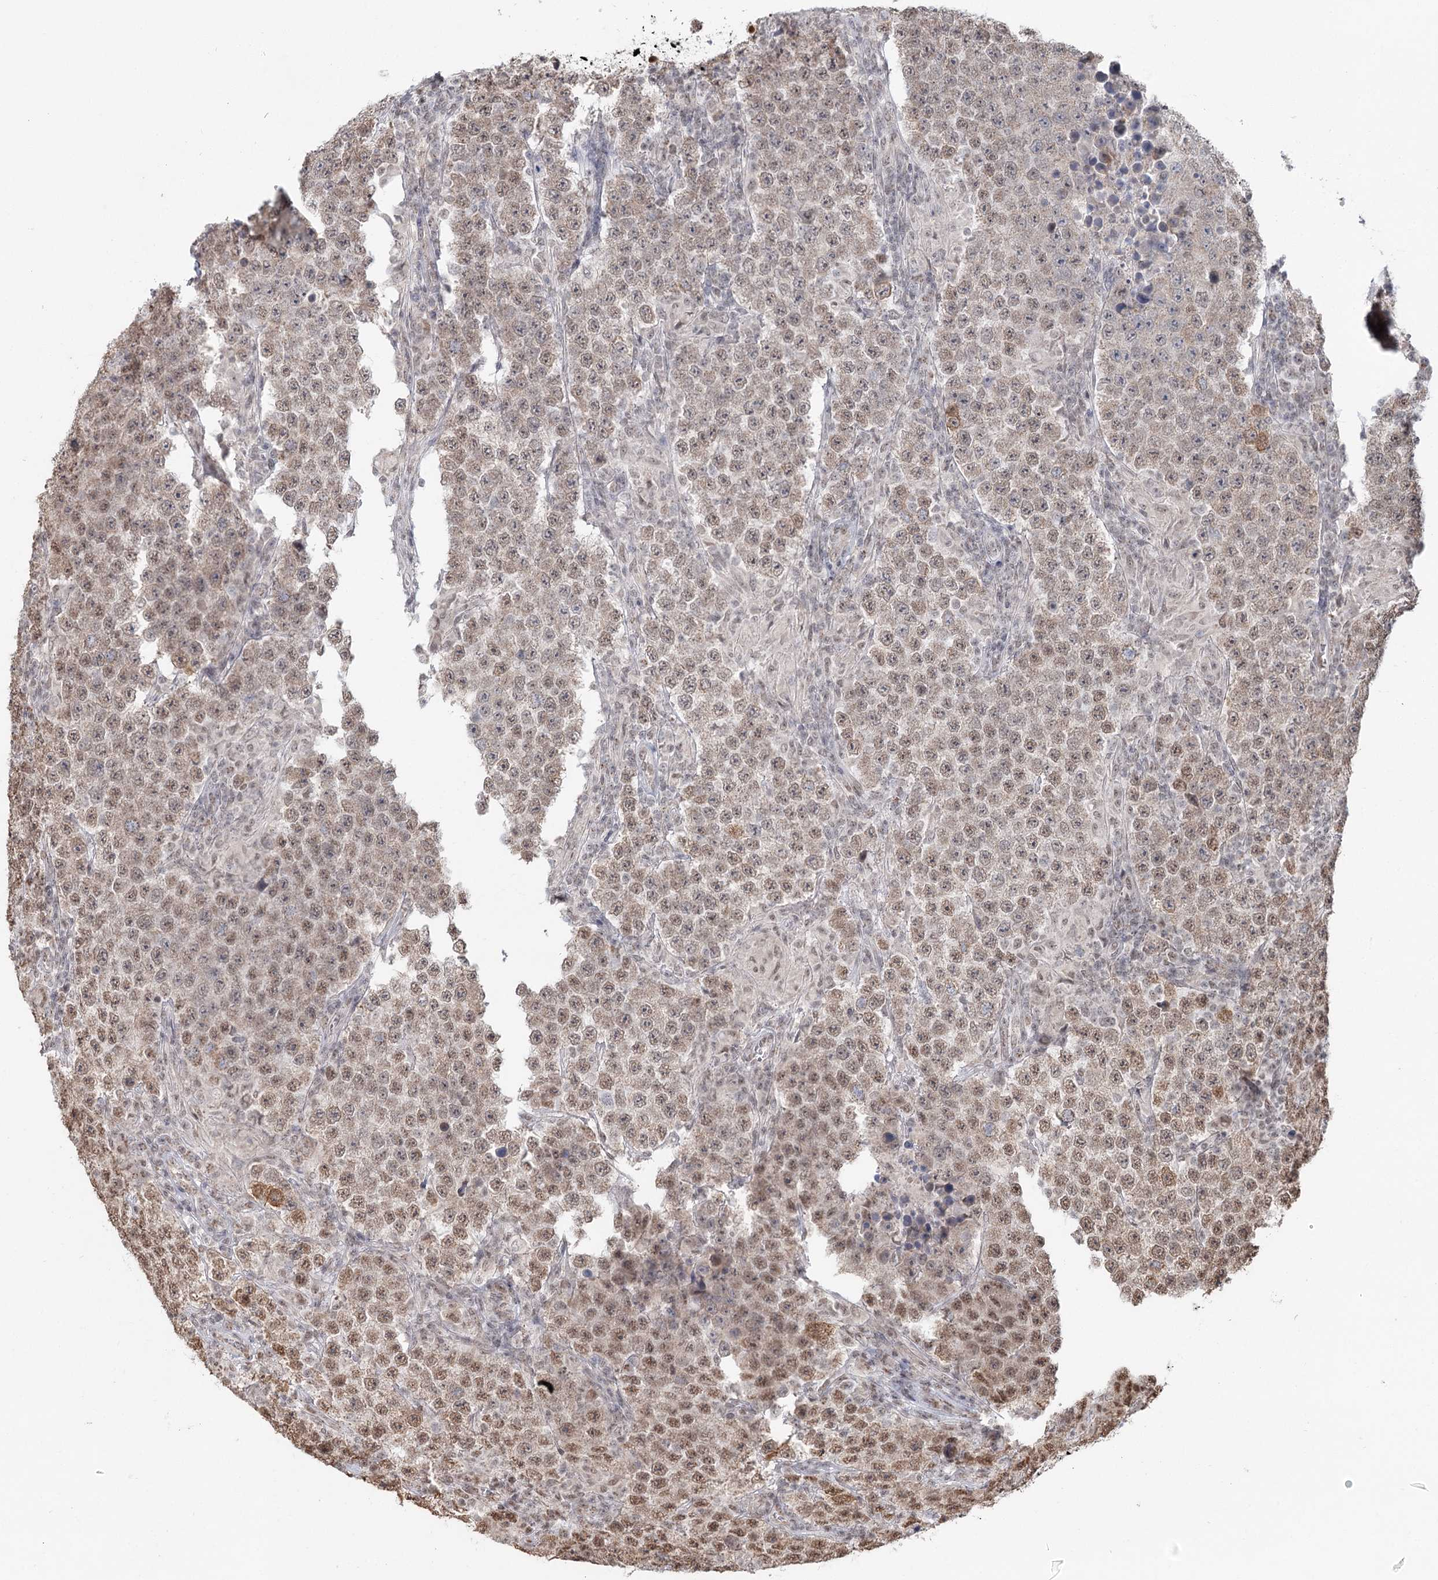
{"staining": {"intensity": "moderate", "quantity": "25%-75%", "location": "nuclear"}, "tissue": "testis cancer", "cell_type": "Tumor cells", "image_type": "cancer", "snomed": [{"axis": "morphology", "description": "Normal tissue, NOS"}, {"axis": "morphology", "description": "Urothelial carcinoma, High grade"}, {"axis": "morphology", "description": "Seminoma, NOS"}, {"axis": "morphology", "description": "Carcinoma, Embryonal, NOS"}, {"axis": "topography", "description": "Urinary bladder"}, {"axis": "topography", "description": "Testis"}], "caption": "DAB immunohistochemical staining of urothelial carcinoma (high-grade) (testis) demonstrates moderate nuclear protein positivity in approximately 25%-75% of tumor cells.", "gene": "GPALPP1", "patient": {"sex": "male", "age": 41}}